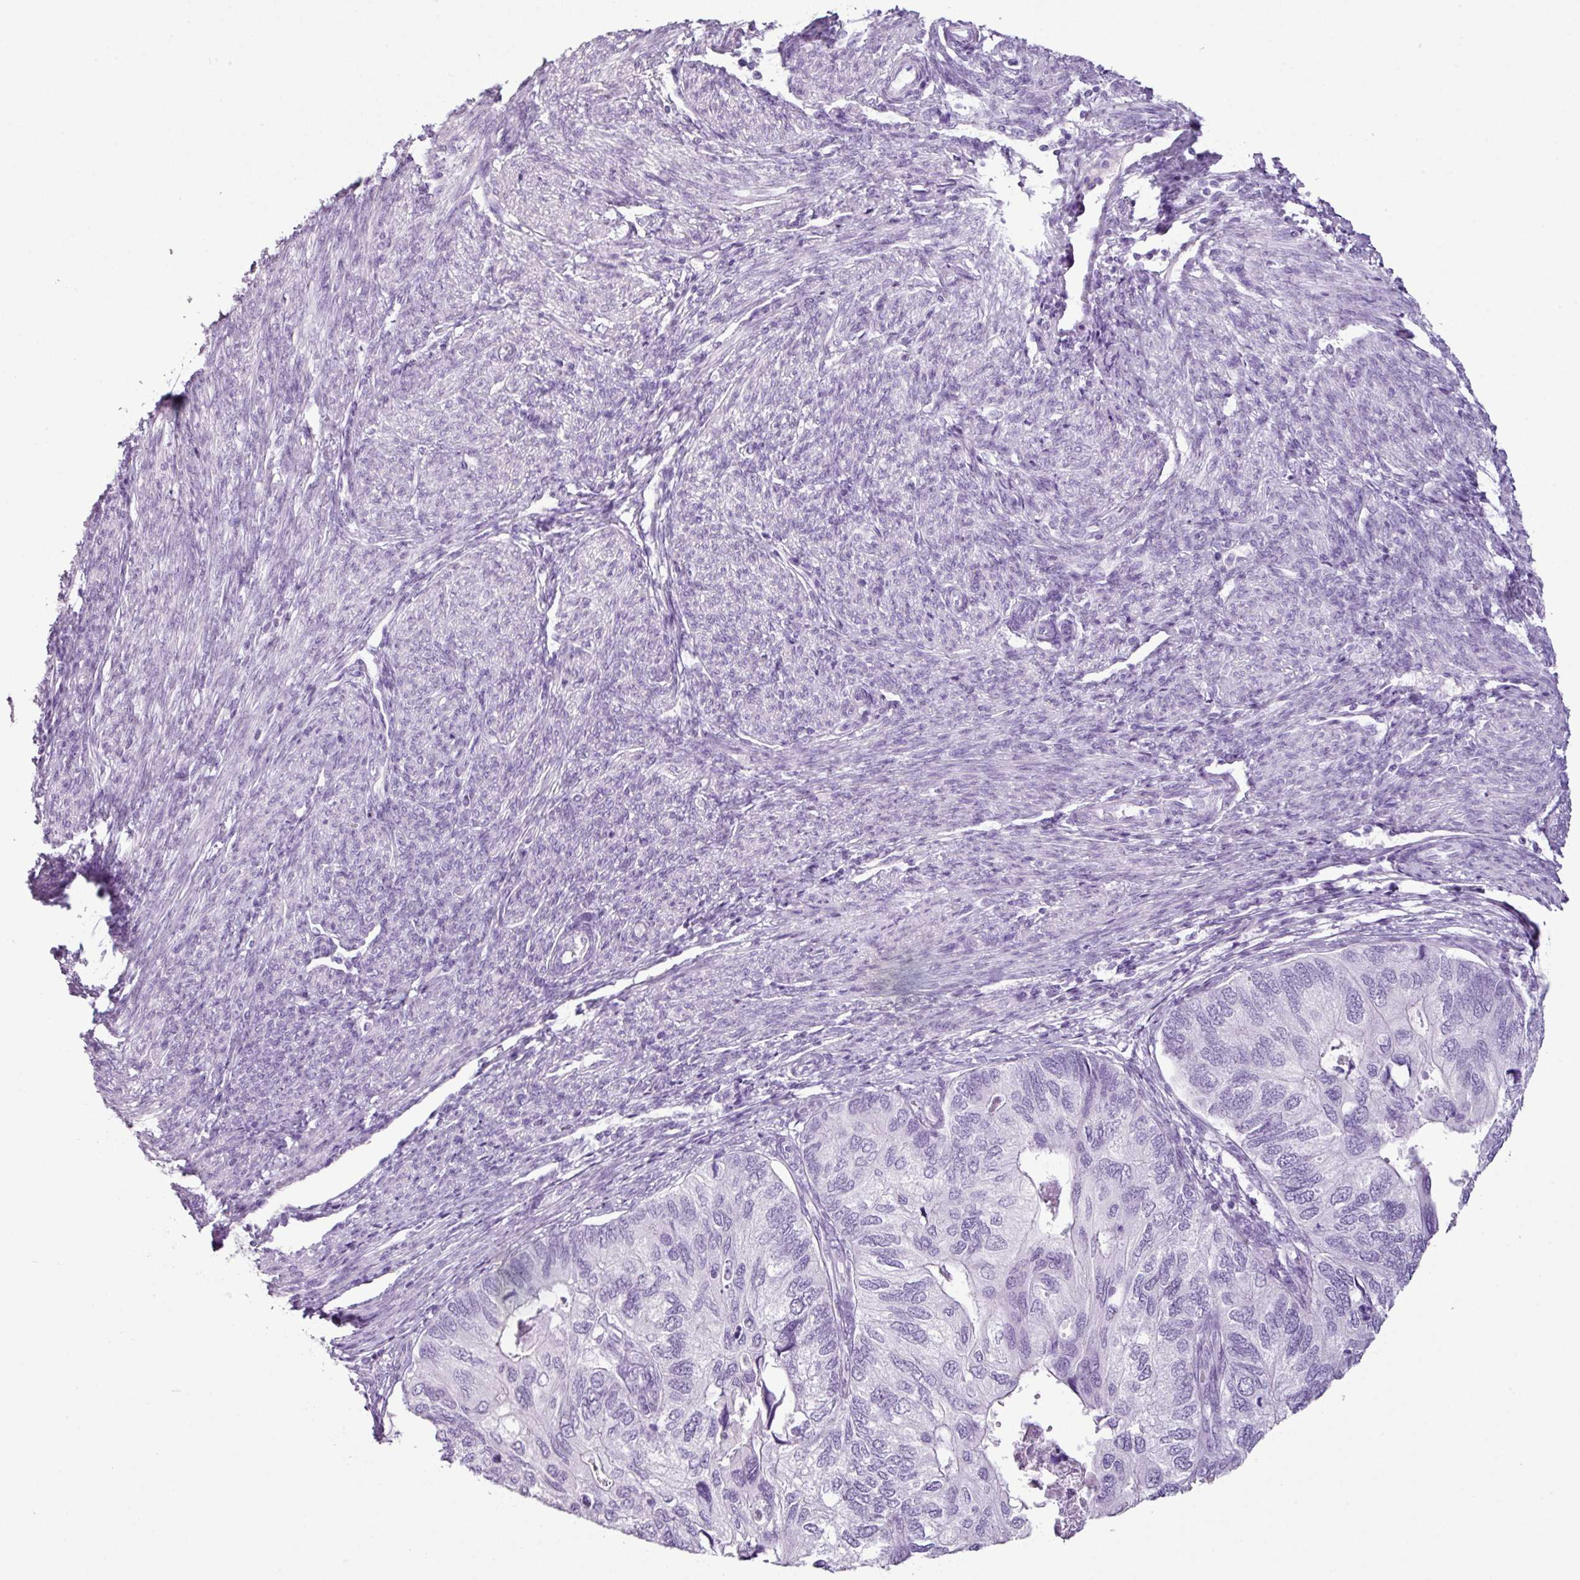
{"staining": {"intensity": "negative", "quantity": "none", "location": "none"}, "tissue": "endometrial cancer", "cell_type": "Tumor cells", "image_type": "cancer", "snomed": [{"axis": "morphology", "description": "Carcinoma, NOS"}, {"axis": "topography", "description": "Uterus"}], "caption": "A histopathology image of endometrial cancer stained for a protein exhibits no brown staining in tumor cells.", "gene": "SCT", "patient": {"sex": "female", "age": 76}}